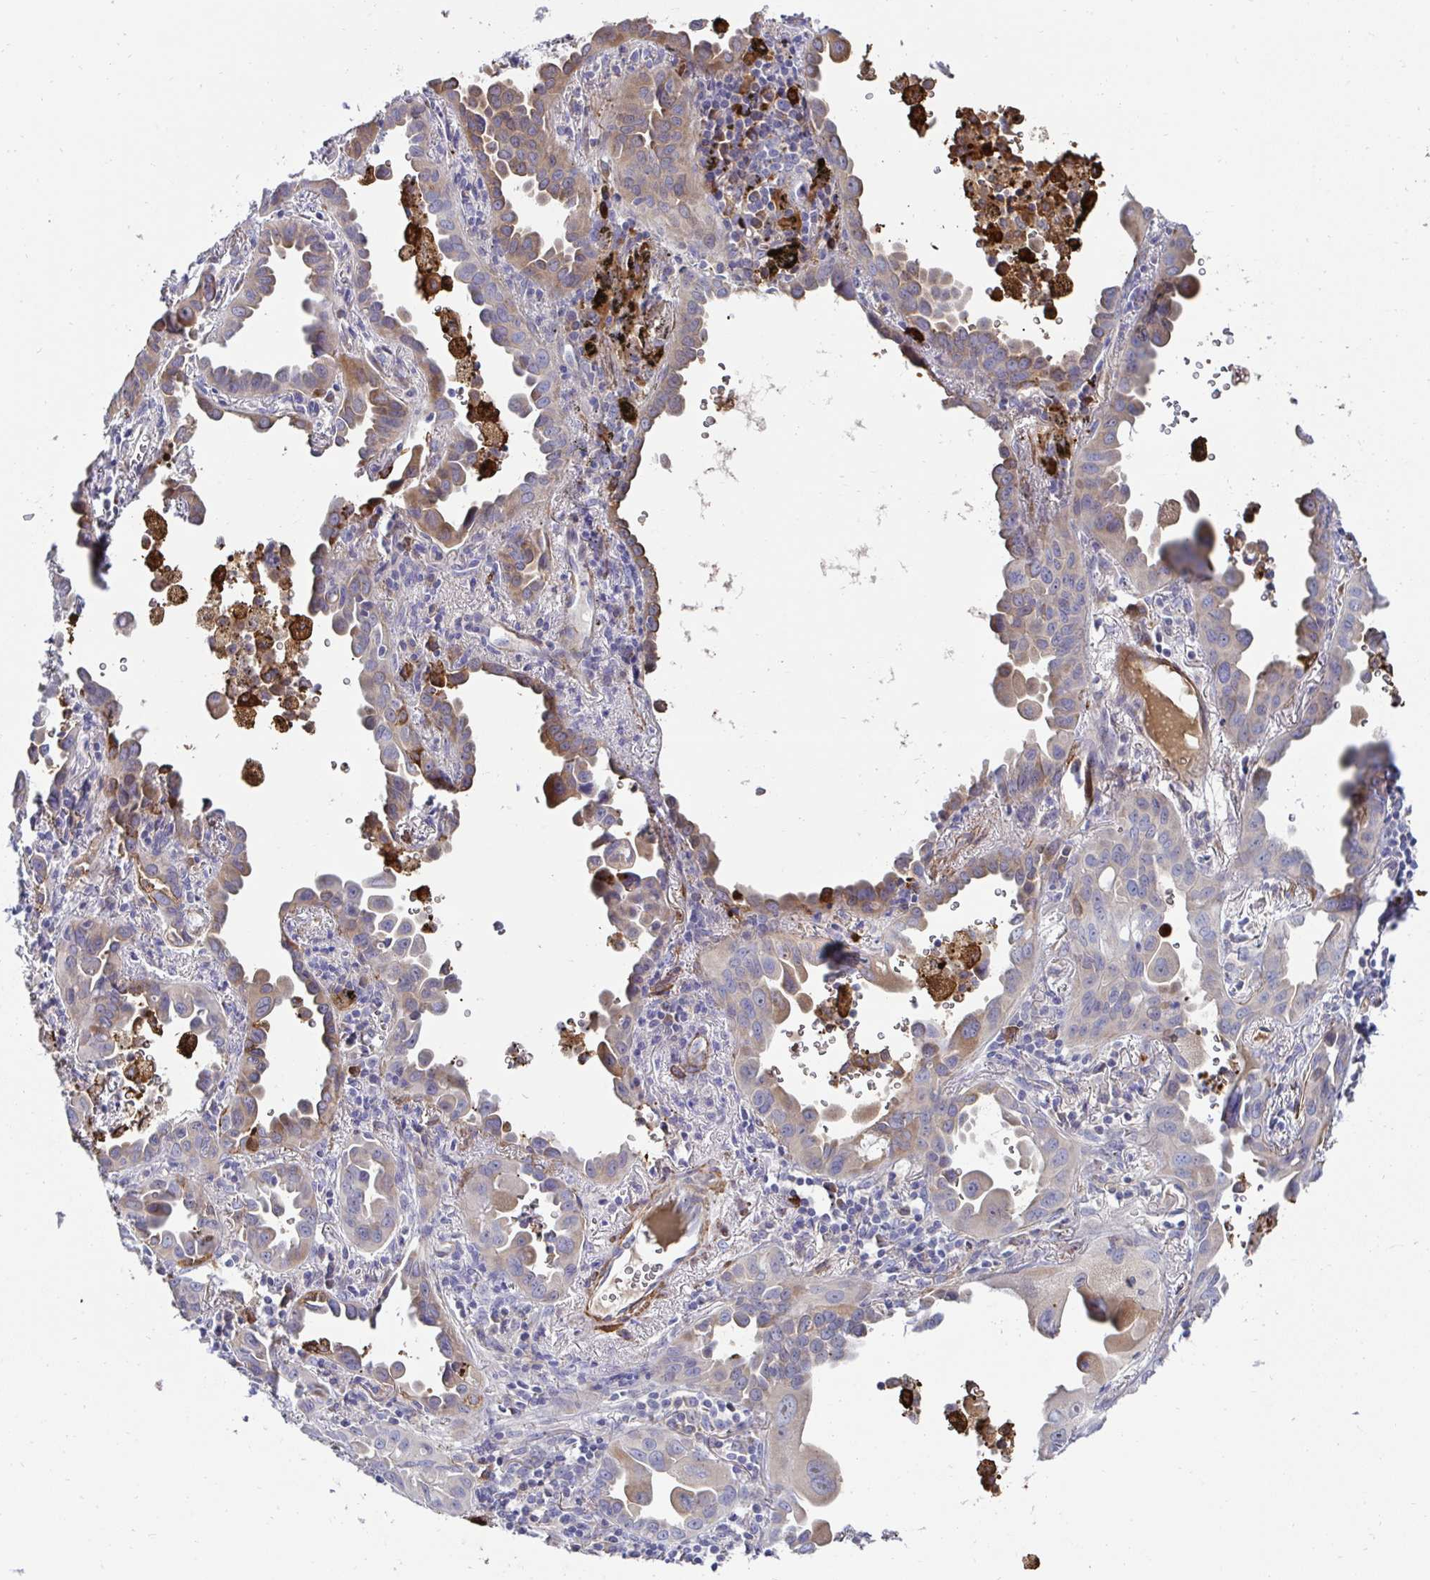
{"staining": {"intensity": "moderate", "quantity": "<25%", "location": "cytoplasmic/membranous"}, "tissue": "lung cancer", "cell_type": "Tumor cells", "image_type": "cancer", "snomed": [{"axis": "morphology", "description": "Adenocarcinoma, NOS"}, {"axis": "topography", "description": "Lung"}], "caption": "IHC (DAB) staining of adenocarcinoma (lung) displays moderate cytoplasmic/membranous protein staining in about <25% of tumor cells.", "gene": "FBXL13", "patient": {"sex": "male", "age": 68}}